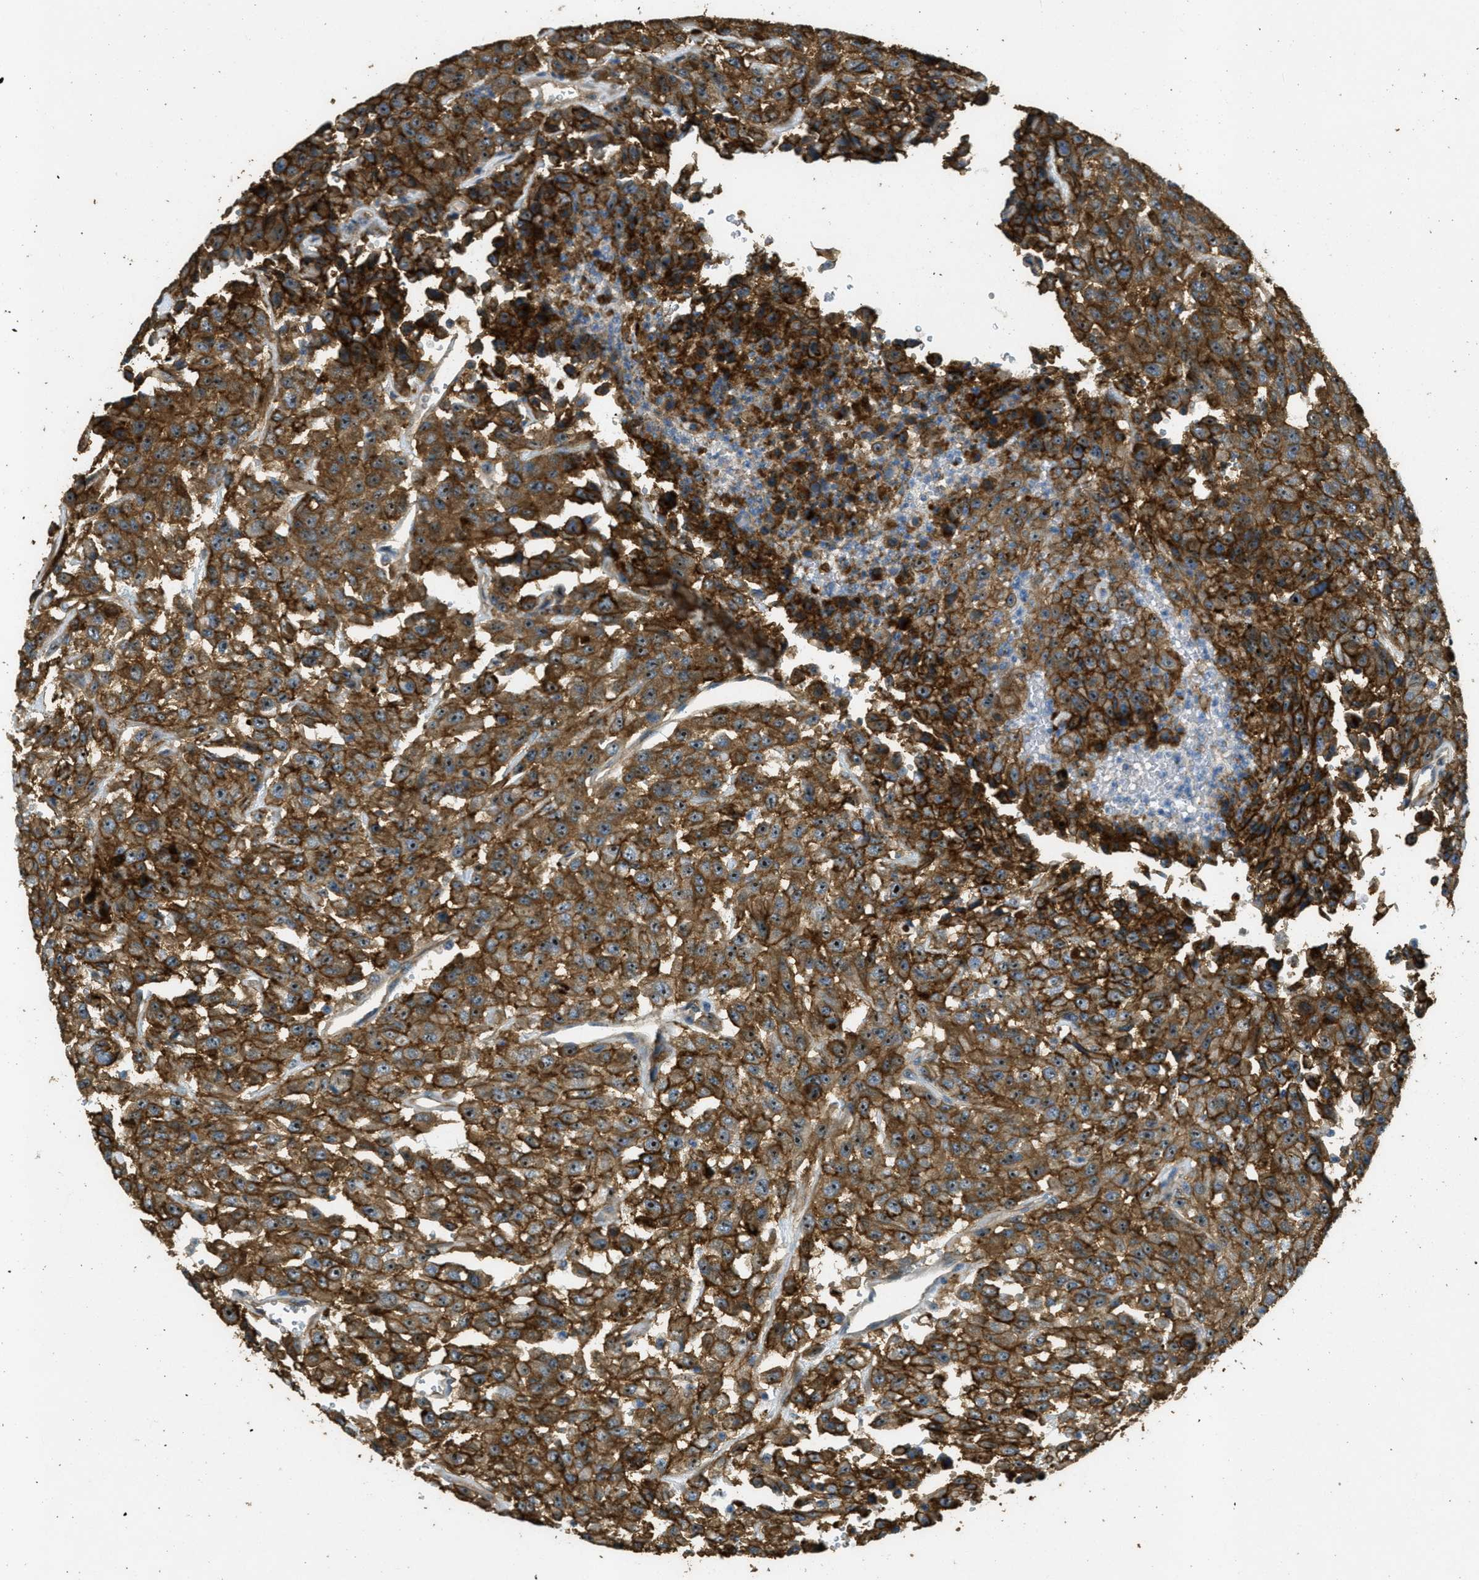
{"staining": {"intensity": "moderate", "quantity": ">75%", "location": "cytoplasmic/membranous,nuclear"}, "tissue": "urothelial cancer", "cell_type": "Tumor cells", "image_type": "cancer", "snomed": [{"axis": "morphology", "description": "Urothelial carcinoma, High grade"}, {"axis": "topography", "description": "Urinary bladder"}], "caption": "About >75% of tumor cells in urothelial carcinoma (high-grade) exhibit moderate cytoplasmic/membranous and nuclear protein expression as visualized by brown immunohistochemical staining.", "gene": "OSMR", "patient": {"sex": "male", "age": 46}}